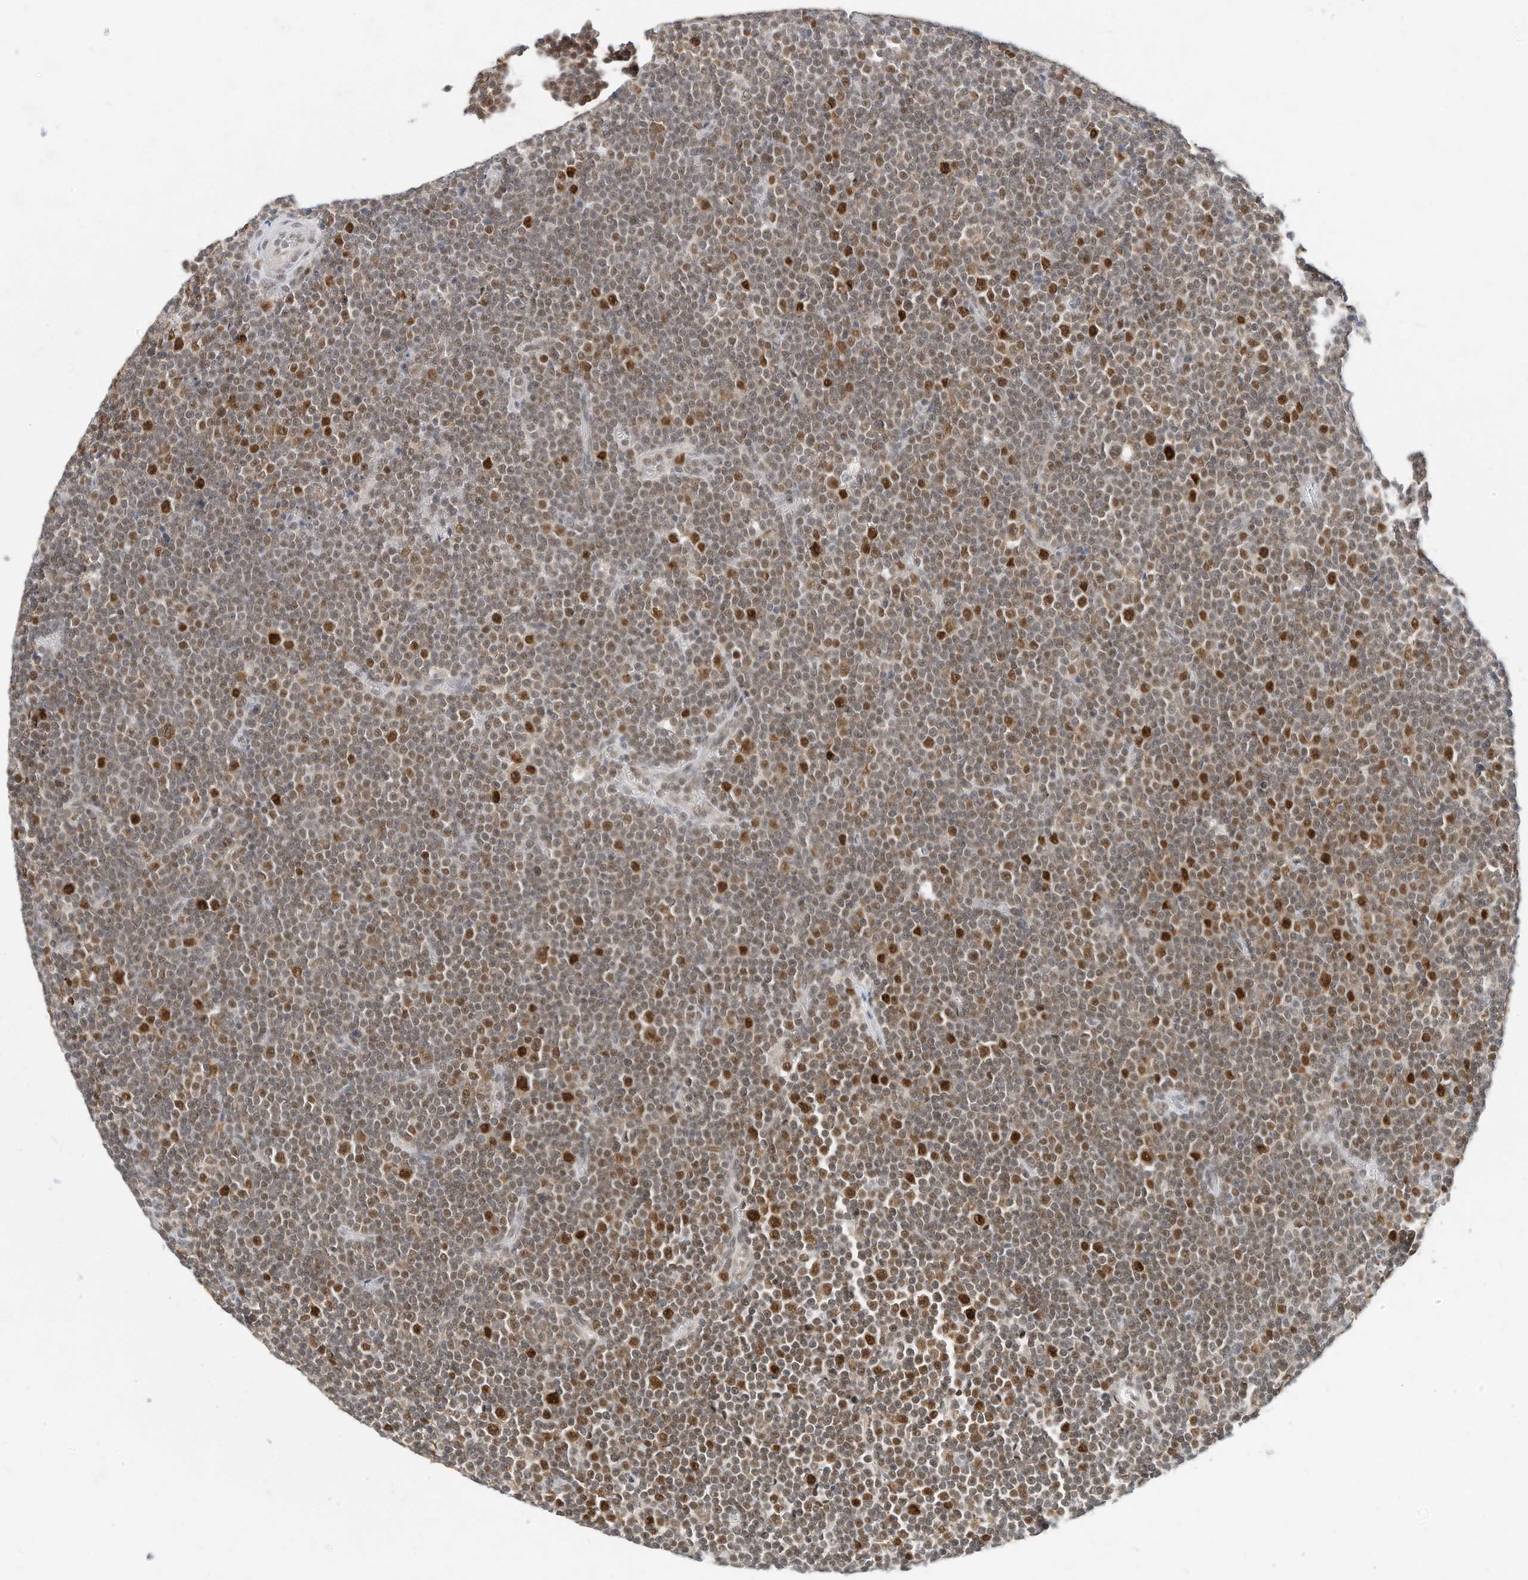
{"staining": {"intensity": "moderate", "quantity": "25%-75%", "location": "nuclear"}, "tissue": "lymphoma", "cell_type": "Tumor cells", "image_type": "cancer", "snomed": [{"axis": "morphology", "description": "Malignant lymphoma, non-Hodgkin's type, Low grade"}, {"axis": "topography", "description": "Lymph node"}], "caption": "A photomicrograph showing moderate nuclear staining in approximately 25%-75% of tumor cells in malignant lymphoma, non-Hodgkin's type (low-grade), as visualized by brown immunohistochemical staining.", "gene": "OGT", "patient": {"sex": "female", "age": 67}}